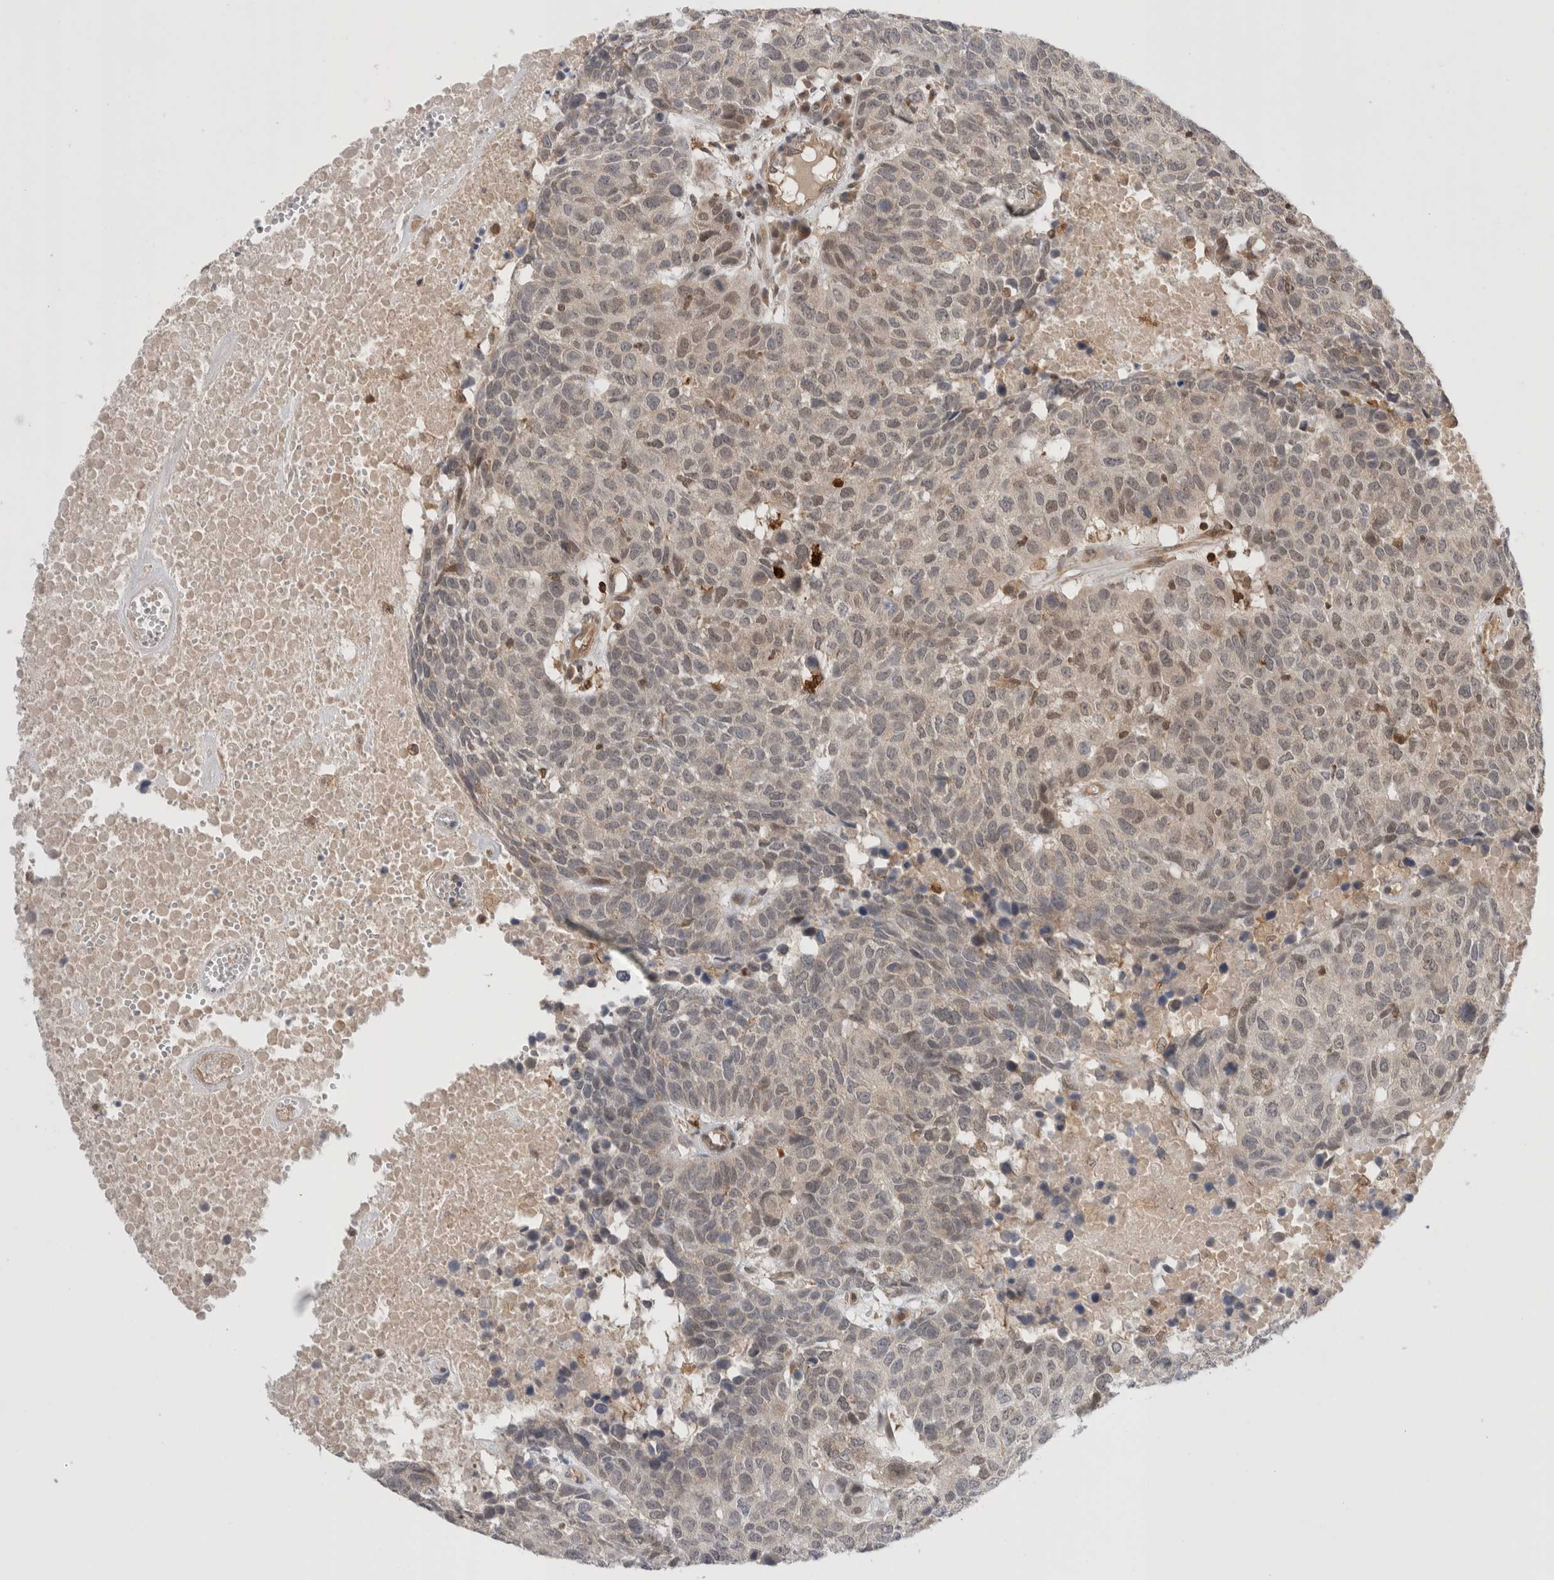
{"staining": {"intensity": "weak", "quantity": "25%-75%", "location": "nuclear"}, "tissue": "head and neck cancer", "cell_type": "Tumor cells", "image_type": "cancer", "snomed": [{"axis": "morphology", "description": "Squamous cell carcinoma, NOS"}, {"axis": "topography", "description": "Head-Neck"}], "caption": "Head and neck cancer stained with IHC reveals weak nuclear expression in about 25%-75% of tumor cells.", "gene": "NFKB1", "patient": {"sex": "male", "age": 66}}